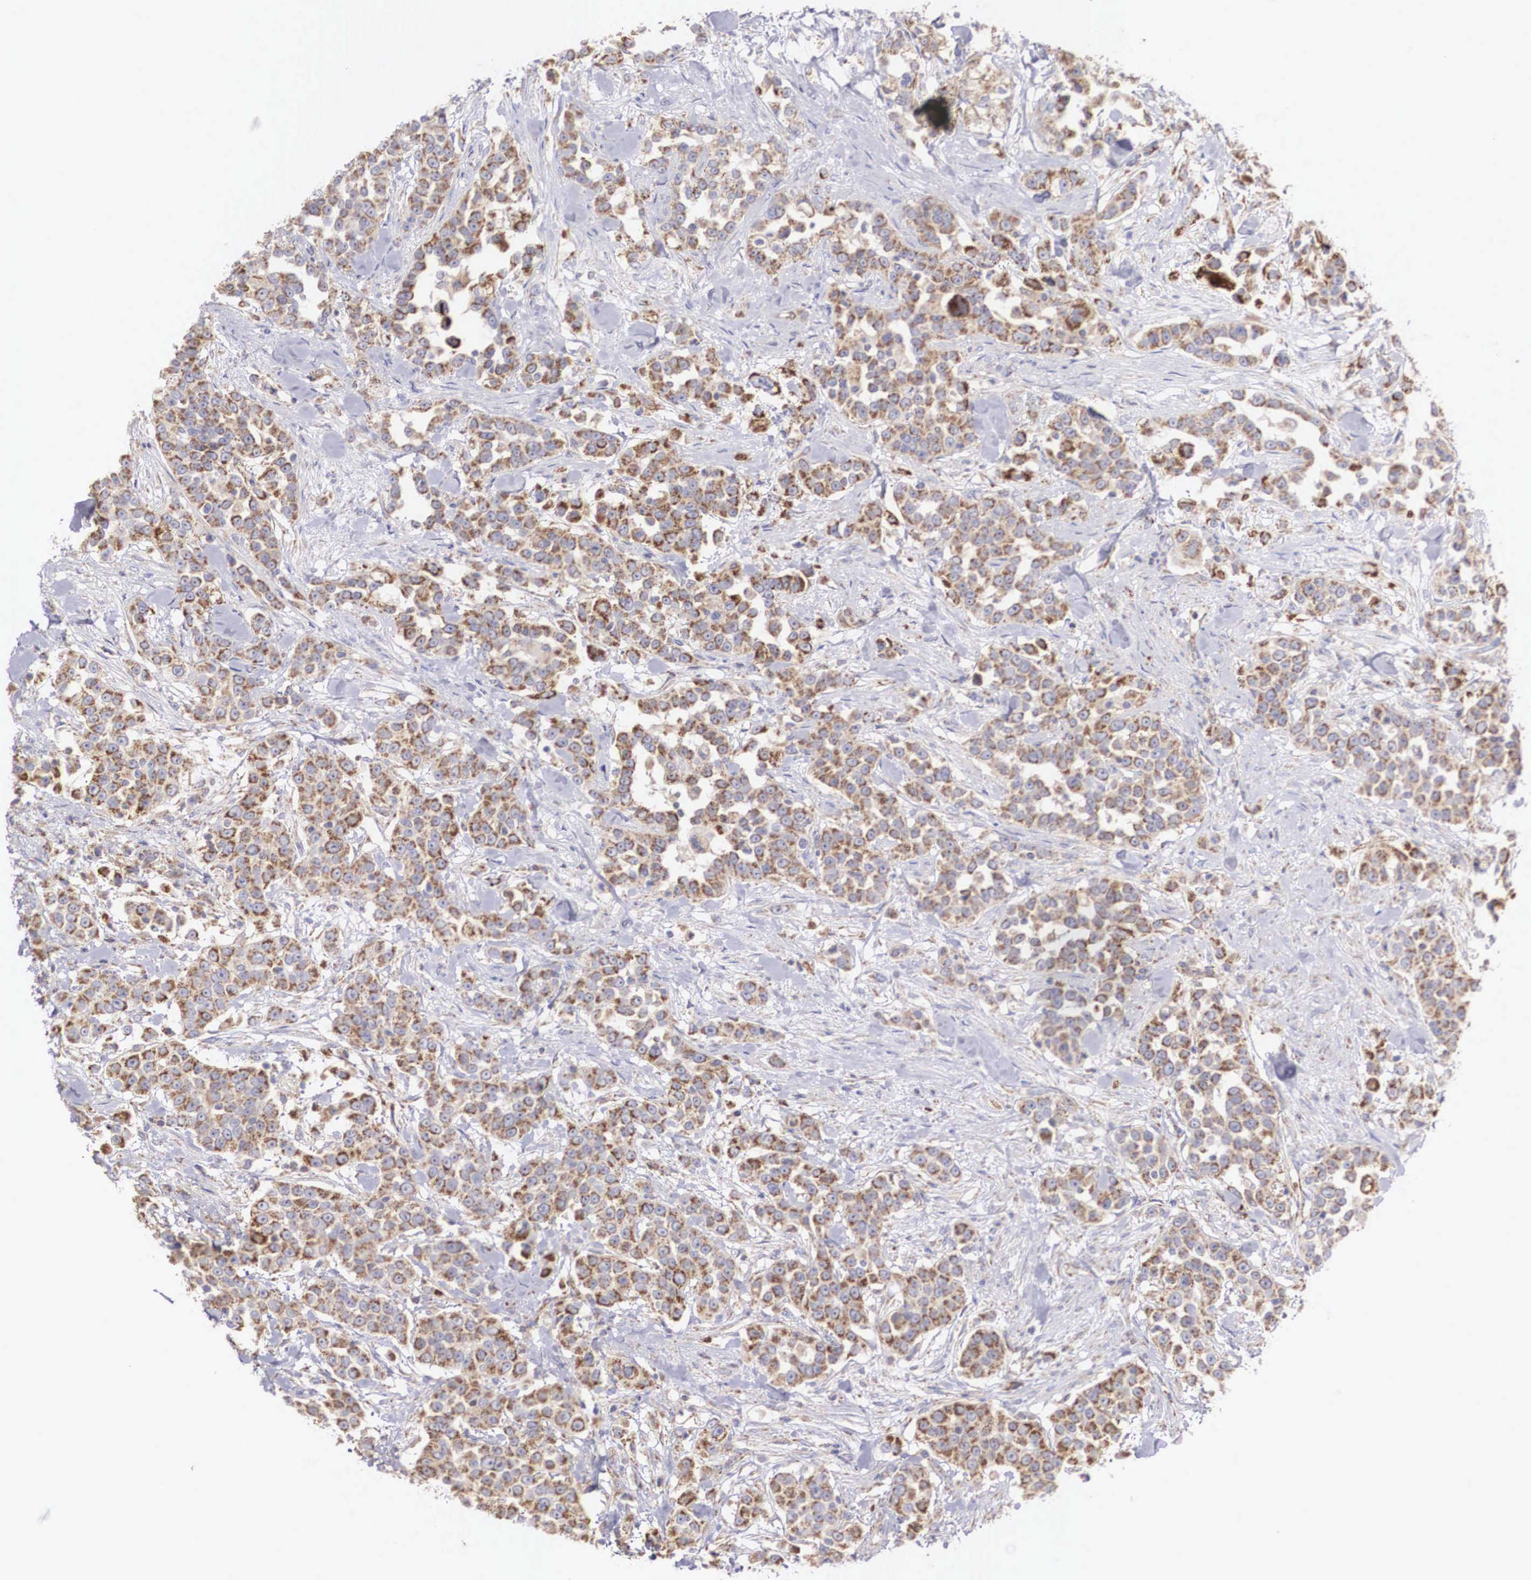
{"staining": {"intensity": "moderate", "quantity": ">75%", "location": "cytoplasmic/membranous"}, "tissue": "urothelial cancer", "cell_type": "Tumor cells", "image_type": "cancer", "snomed": [{"axis": "morphology", "description": "Urothelial carcinoma, High grade"}, {"axis": "topography", "description": "Urinary bladder"}], "caption": "DAB (3,3'-diaminobenzidine) immunohistochemical staining of human urothelial cancer demonstrates moderate cytoplasmic/membranous protein positivity in approximately >75% of tumor cells. (brown staining indicates protein expression, while blue staining denotes nuclei).", "gene": "XPNPEP3", "patient": {"sex": "female", "age": 80}}